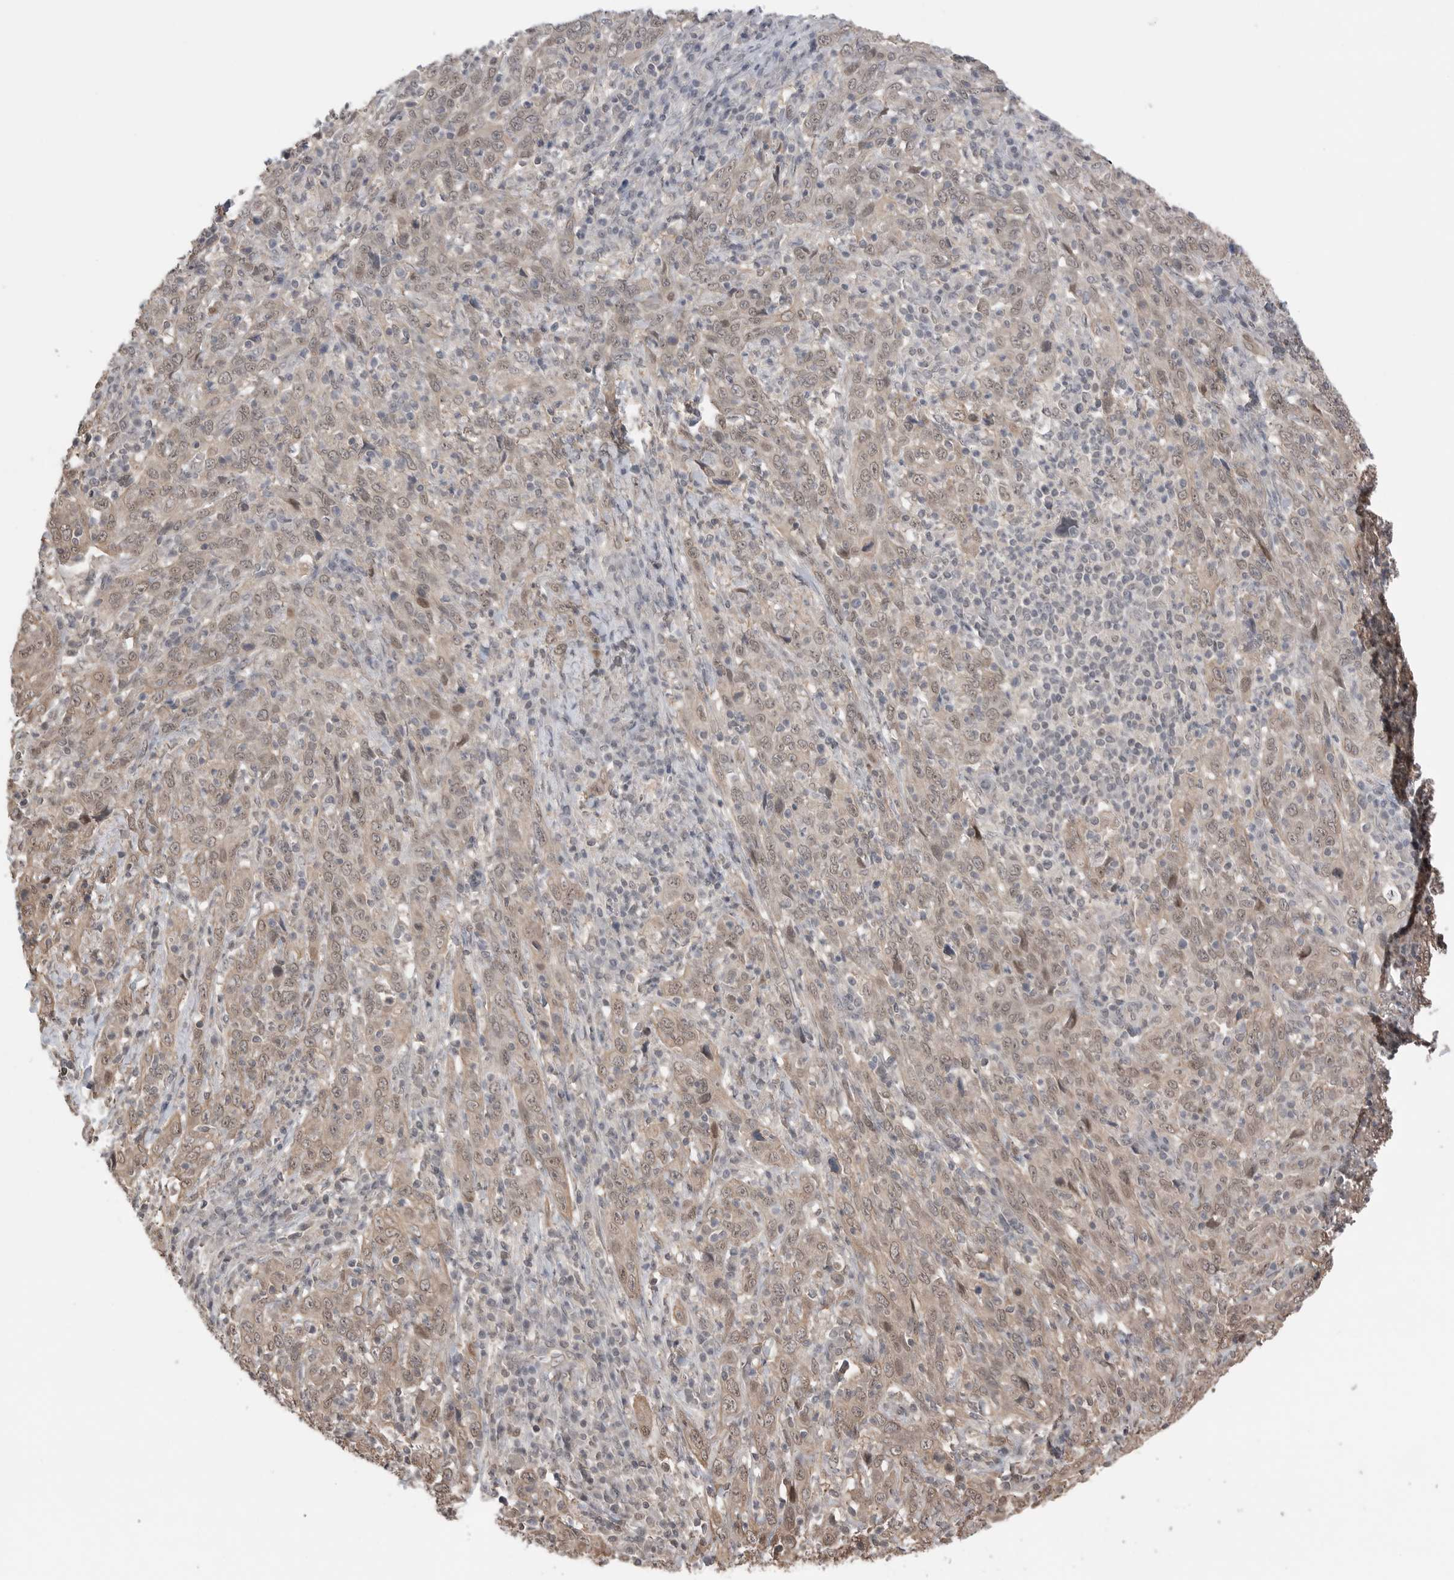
{"staining": {"intensity": "weak", "quantity": ">75%", "location": "cytoplasmic/membranous,nuclear"}, "tissue": "cervical cancer", "cell_type": "Tumor cells", "image_type": "cancer", "snomed": [{"axis": "morphology", "description": "Squamous cell carcinoma, NOS"}, {"axis": "topography", "description": "Cervix"}], "caption": "Cervical cancer was stained to show a protein in brown. There is low levels of weak cytoplasmic/membranous and nuclear positivity in about >75% of tumor cells. The protein is shown in brown color, while the nuclei are stained blue.", "gene": "PEAK1", "patient": {"sex": "female", "age": 46}}